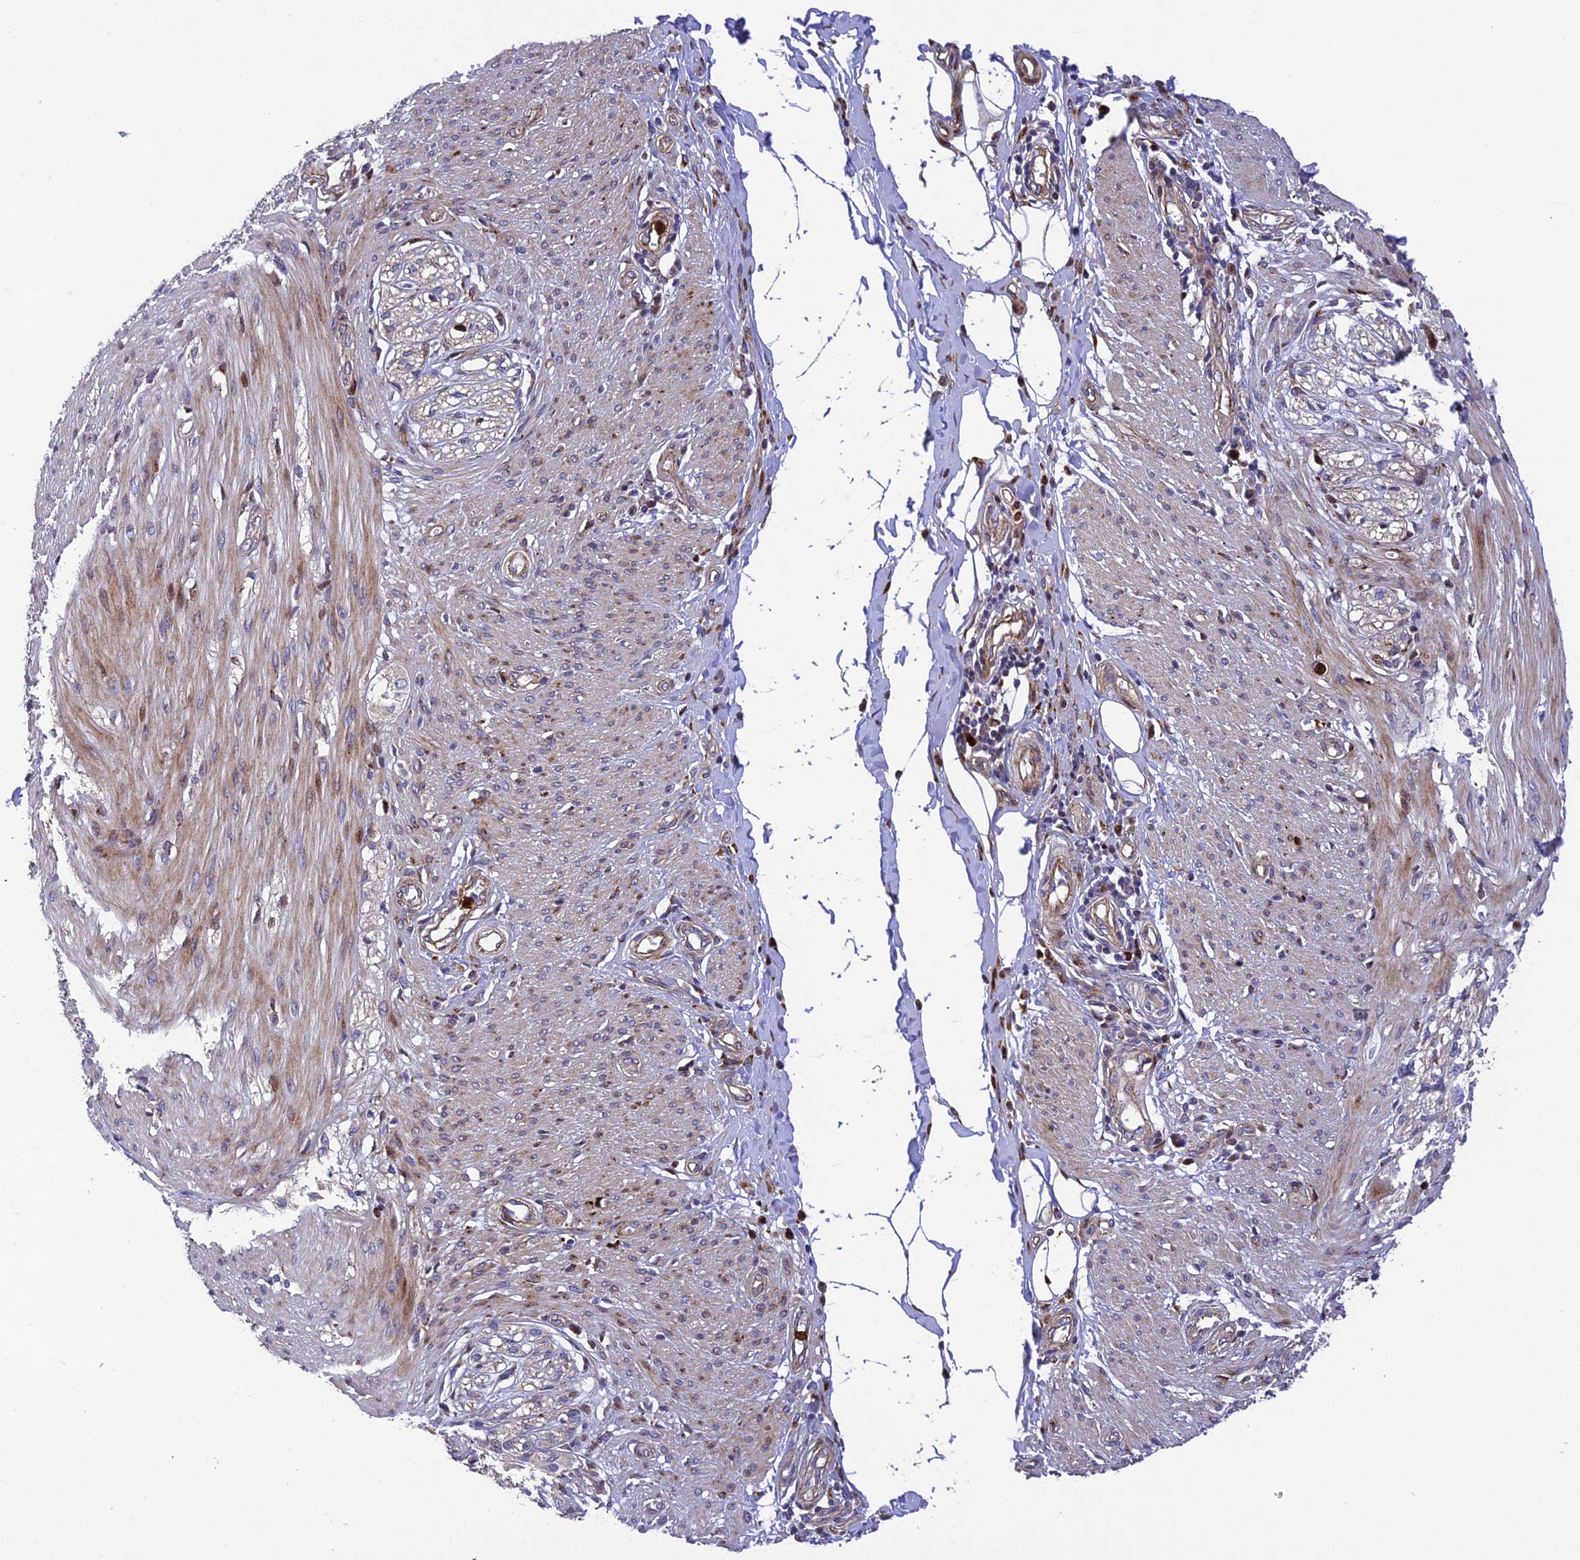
{"staining": {"intensity": "moderate", "quantity": ">75%", "location": "cytoplasmic/membranous"}, "tissue": "smooth muscle", "cell_type": "Smooth muscle cells", "image_type": "normal", "snomed": [{"axis": "morphology", "description": "Normal tissue, NOS"}, {"axis": "morphology", "description": "Adenocarcinoma, NOS"}, {"axis": "topography", "description": "Colon"}, {"axis": "topography", "description": "Peripheral nerve tissue"}], "caption": "Immunohistochemistry histopathology image of benign smooth muscle: human smooth muscle stained using immunohistochemistry reveals medium levels of moderate protein expression localized specifically in the cytoplasmic/membranous of smooth muscle cells, appearing as a cytoplasmic/membranous brown color.", "gene": "CPSF4L", "patient": {"sex": "male", "age": 14}}